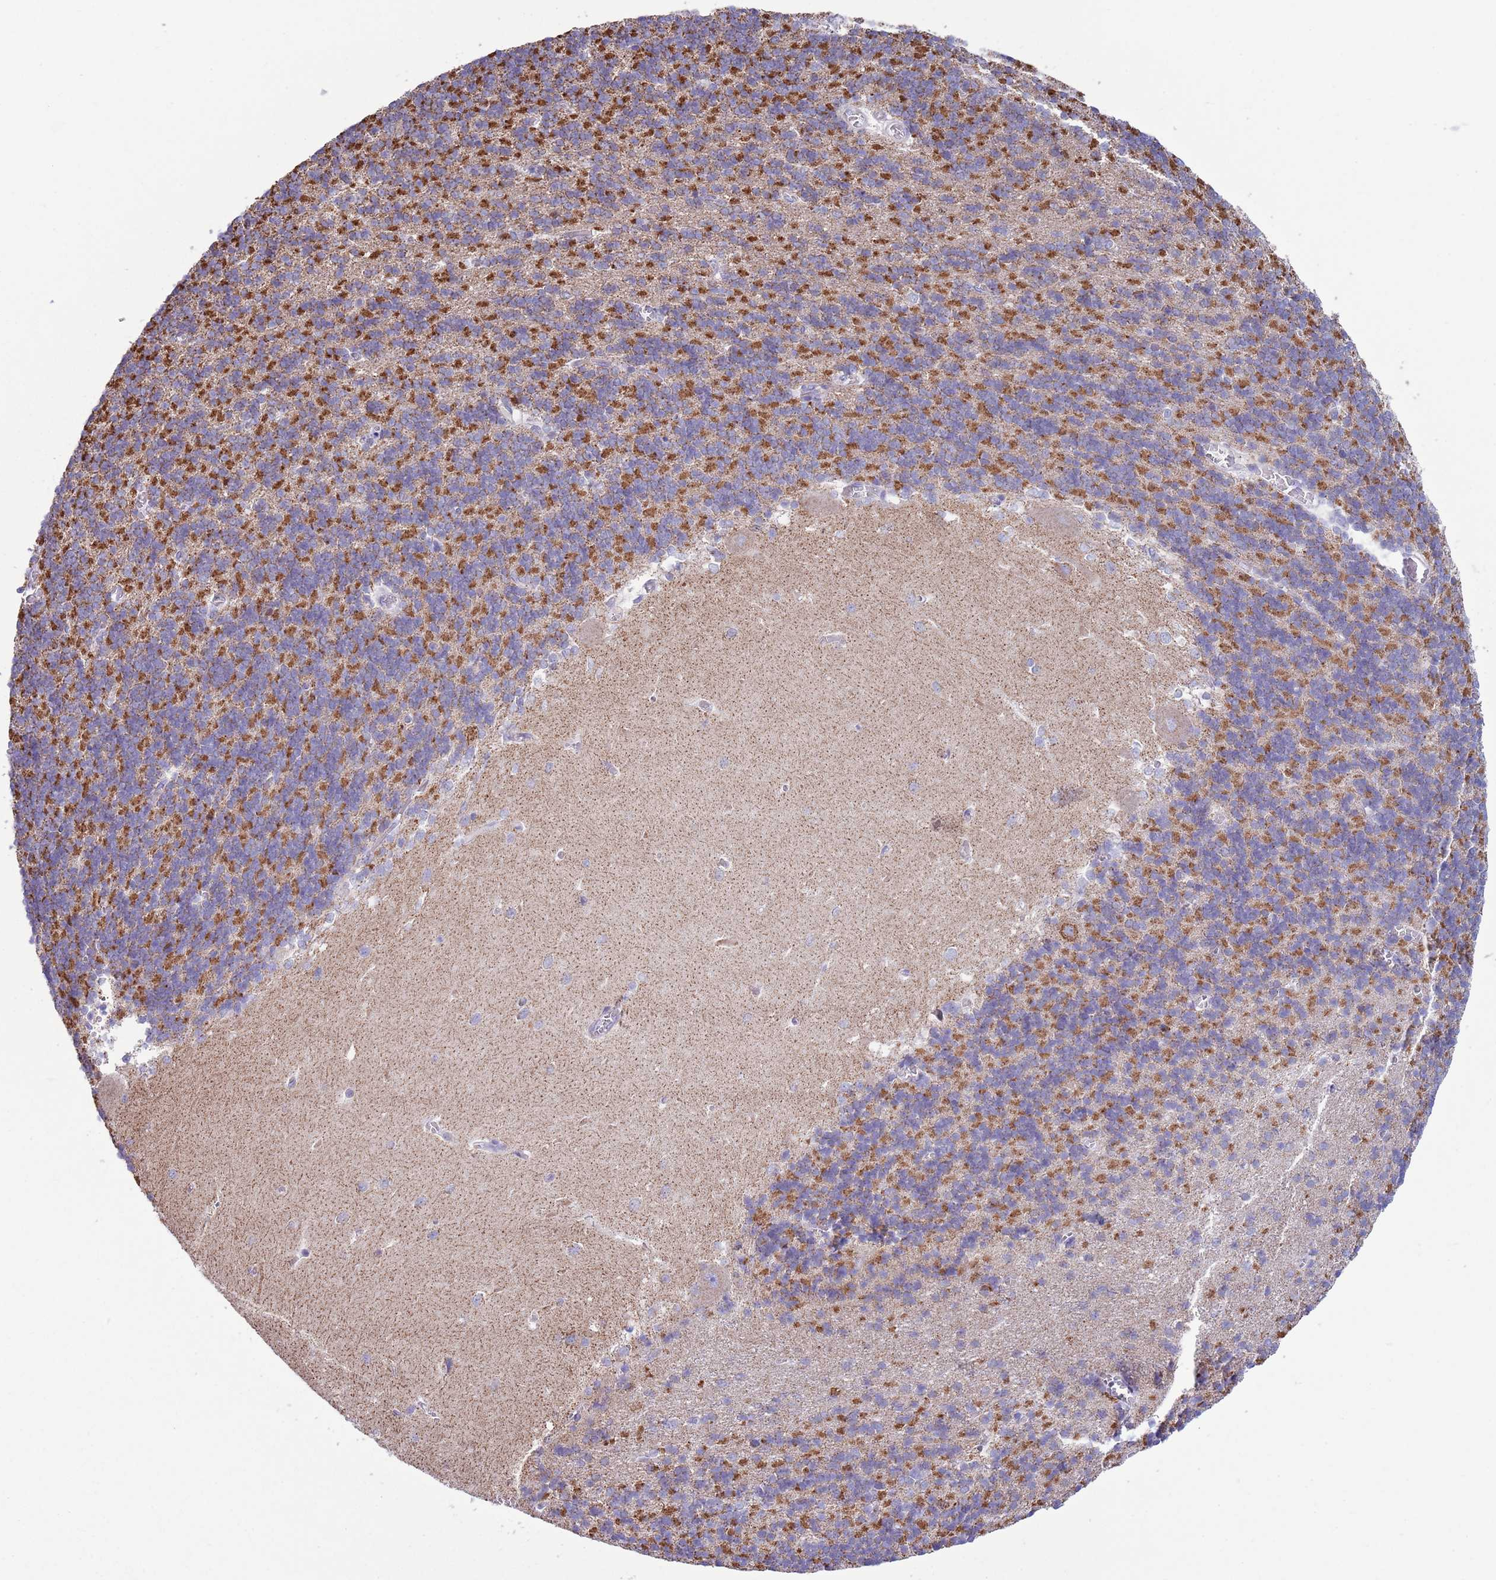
{"staining": {"intensity": "moderate", "quantity": "25%-75%", "location": "cytoplasmic/membranous"}, "tissue": "cerebellum", "cell_type": "Cells in granular layer", "image_type": "normal", "snomed": [{"axis": "morphology", "description": "Normal tissue, NOS"}, {"axis": "topography", "description": "Cerebellum"}], "caption": "The histopathology image exhibits a brown stain indicating the presence of a protein in the cytoplasmic/membranous of cells in granular layer in cerebellum.", "gene": "ATP6V1B1", "patient": {"sex": "male", "age": 37}}